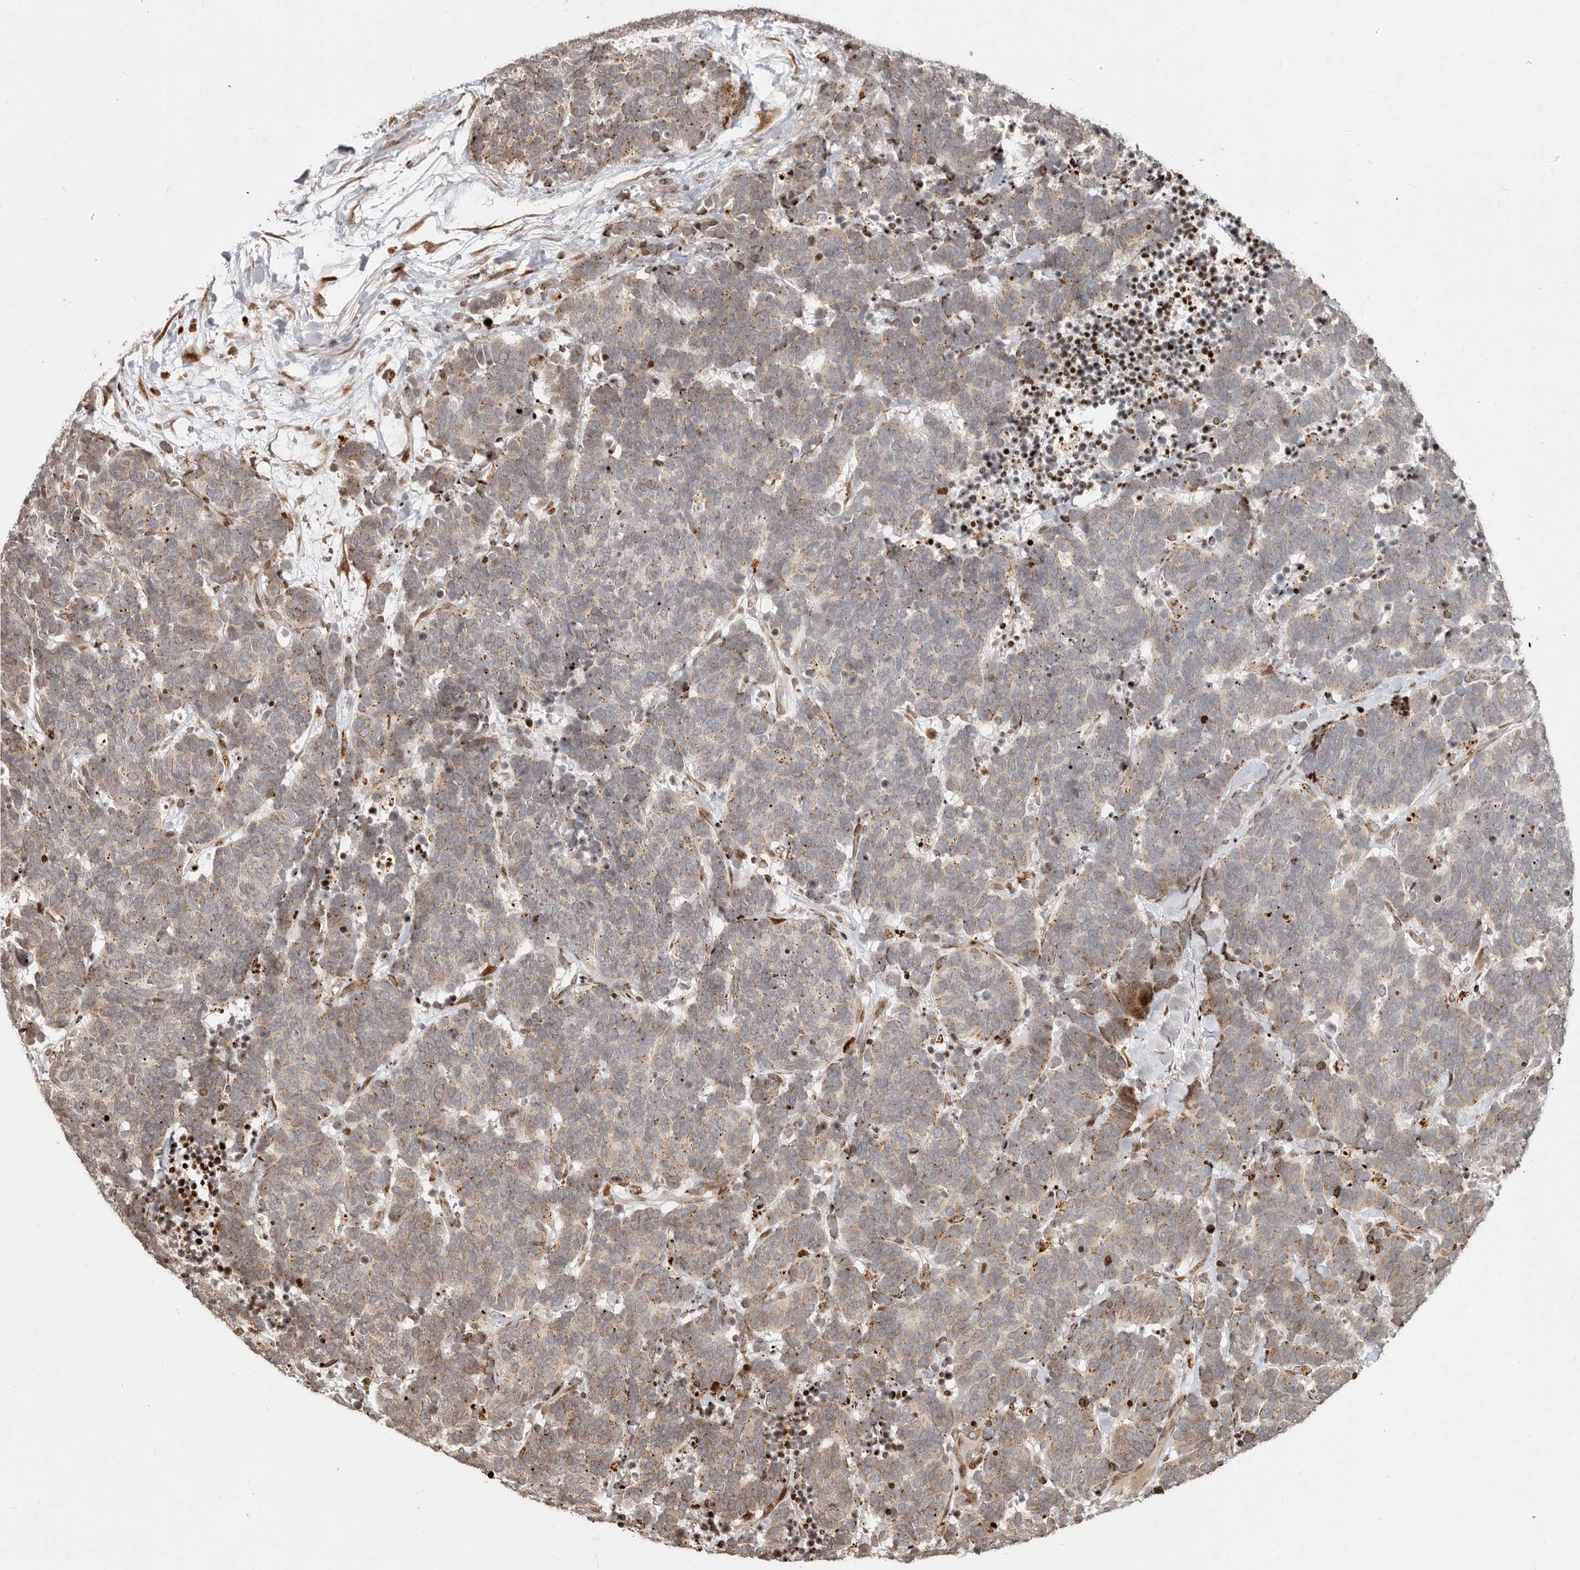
{"staining": {"intensity": "negative", "quantity": "none", "location": "none"}, "tissue": "carcinoid", "cell_type": "Tumor cells", "image_type": "cancer", "snomed": [{"axis": "morphology", "description": "Carcinoma, NOS"}, {"axis": "morphology", "description": "Carcinoid, malignant, NOS"}, {"axis": "topography", "description": "Urinary bladder"}], "caption": "The histopathology image shows no significant positivity in tumor cells of carcinoid. (Stains: DAB immunohistochemistry with hematoxylin counter stain, Microscopy: brightfield microscopy at high magnification).", "gene": "TRIM4", "patient": {"sex": "male", "age": 57}}